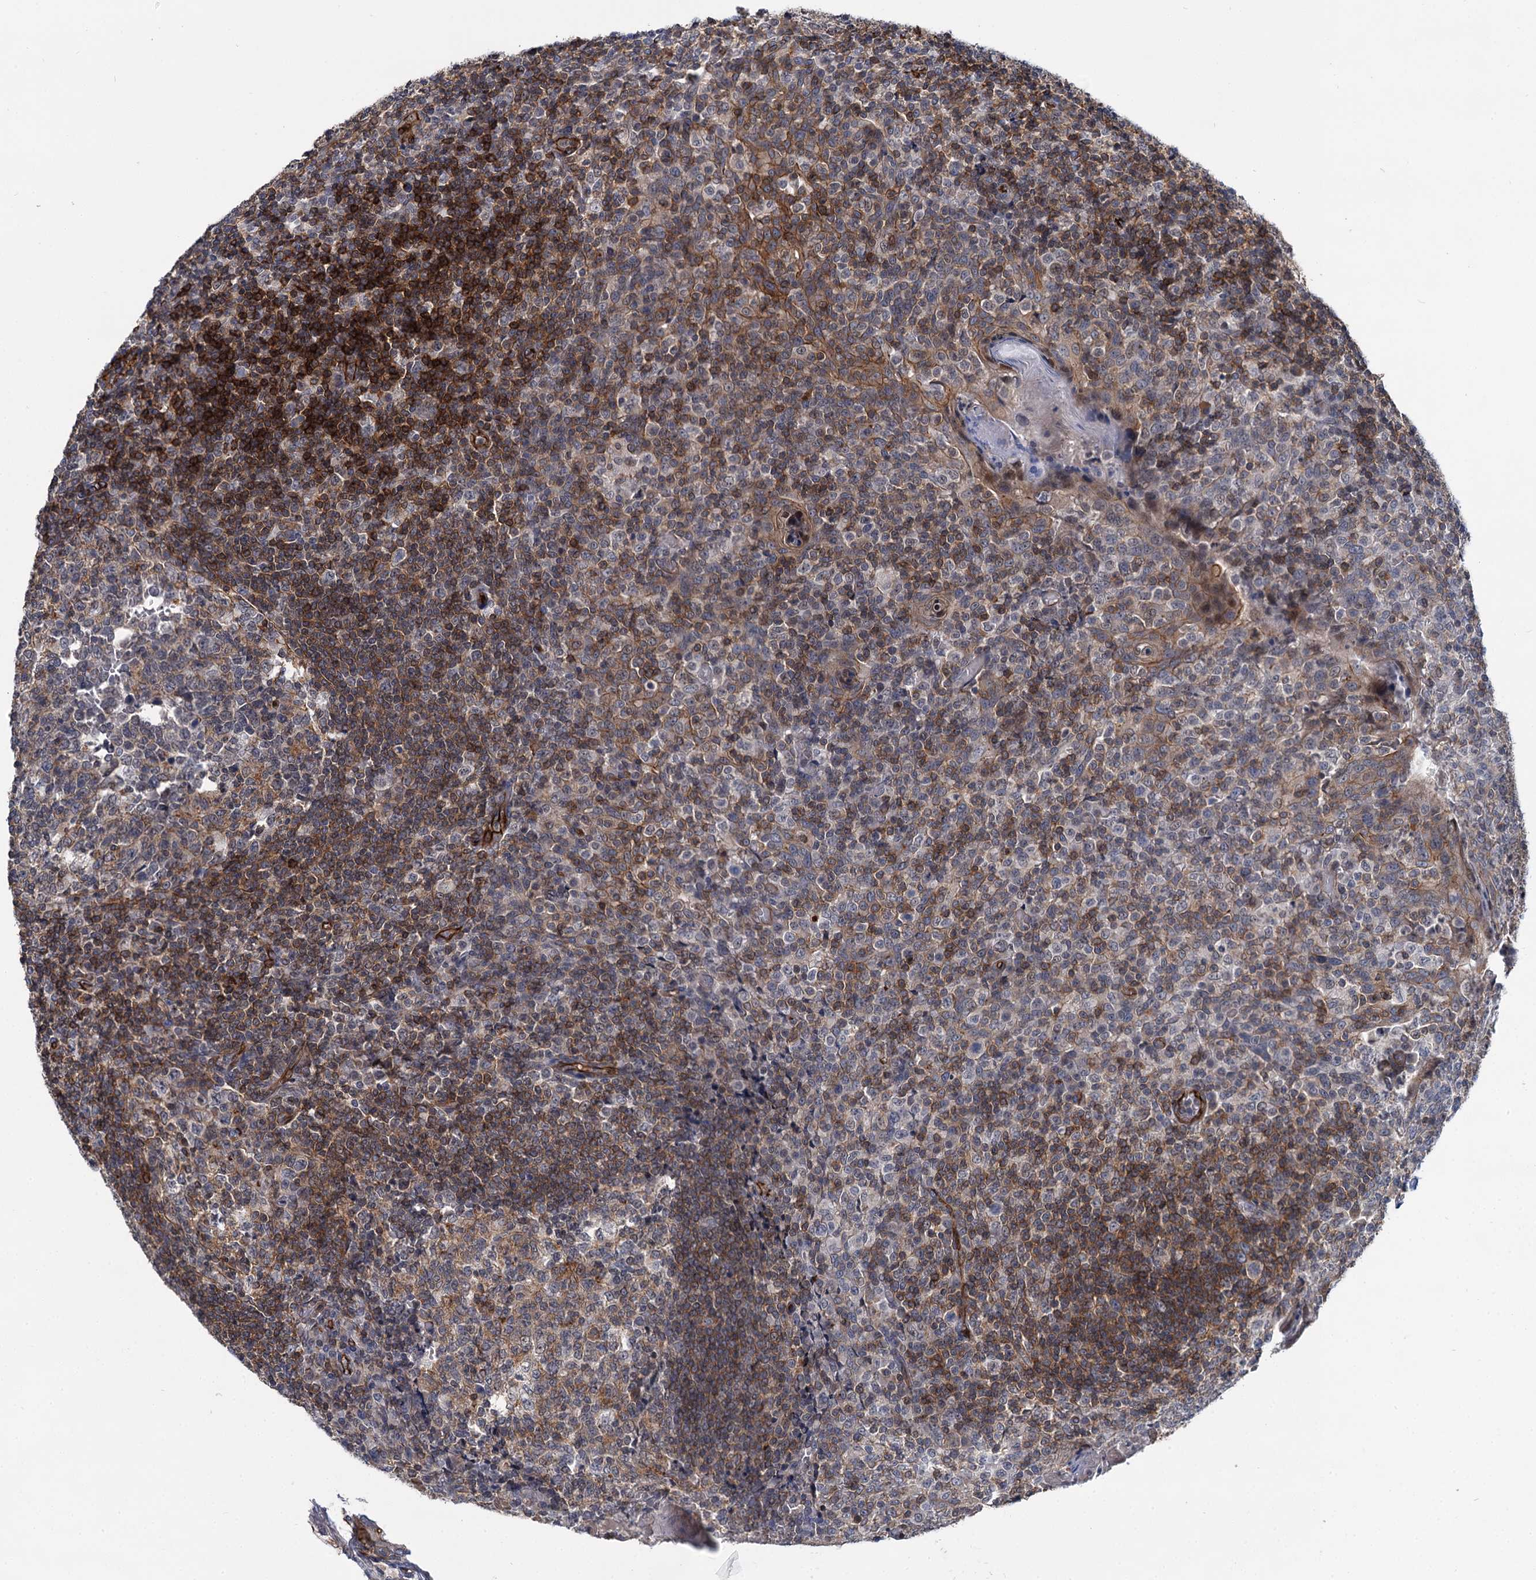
{"staining": {"intensity": "moderate", "quantity": "<25%", "location": "cytoplasmic/membranous"}, "tissue": "tonsil", "cell_type": "Germinal center cells", "image_type": "normal", "snomed": [{"axis": "morphology", "description": "Normal tissue, NOS"}, {"axis": "topography", "description": "Tonsil"}], "caption": "The image reveals staining of normal tonsil, revealing moderate cytoplasmic/membranous protein staining (brown color) within germinal center cells.", "gene": "ABLIM1", "patient": {"sex": "female", "age": 19}}